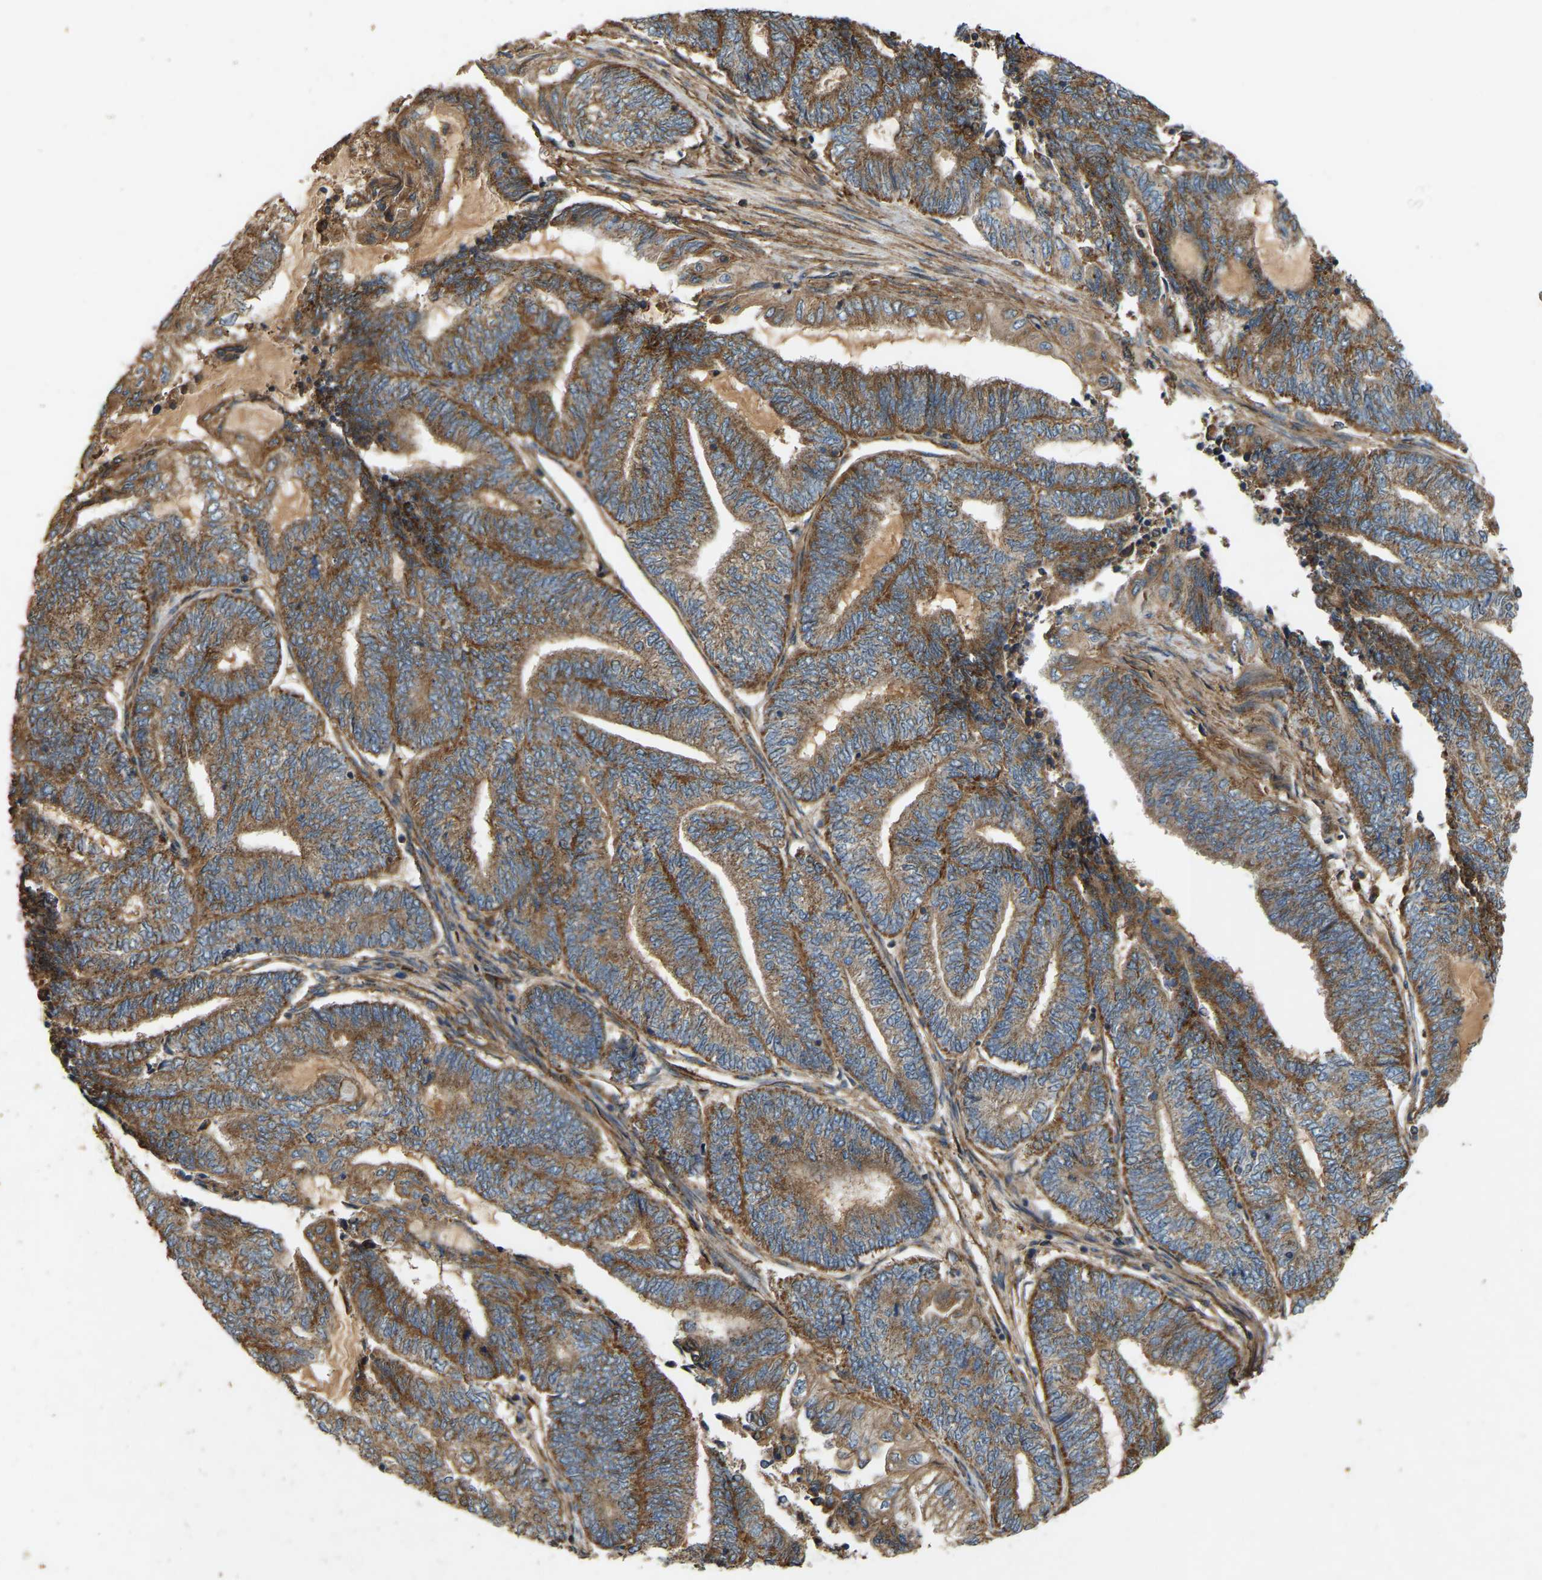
{"staining": {"intensity": "moderate", "quantity": ">75%", "location": "cytoplasmic/membranous"}, "tissue": "endometrial cancer", "cell_type": "Tumor cells", "image_type": "cancer", "snomed": [{"axis": "morphology", "description": "Adenocarcinoma, NOS"}, {"axis": "topography", "description": "Uterus"}, {"axis": "topography", "description": "Endometrium"}], "caption": "Immunohistochemical staining of endometrial cancer (adenocarcinoma) demonstrates moderate cytoplasmic/membranous protein staining in approximately >75% of tumor cells.", "gene": "SAMD9L", "patient": {"sex": "female", "age": 70}}